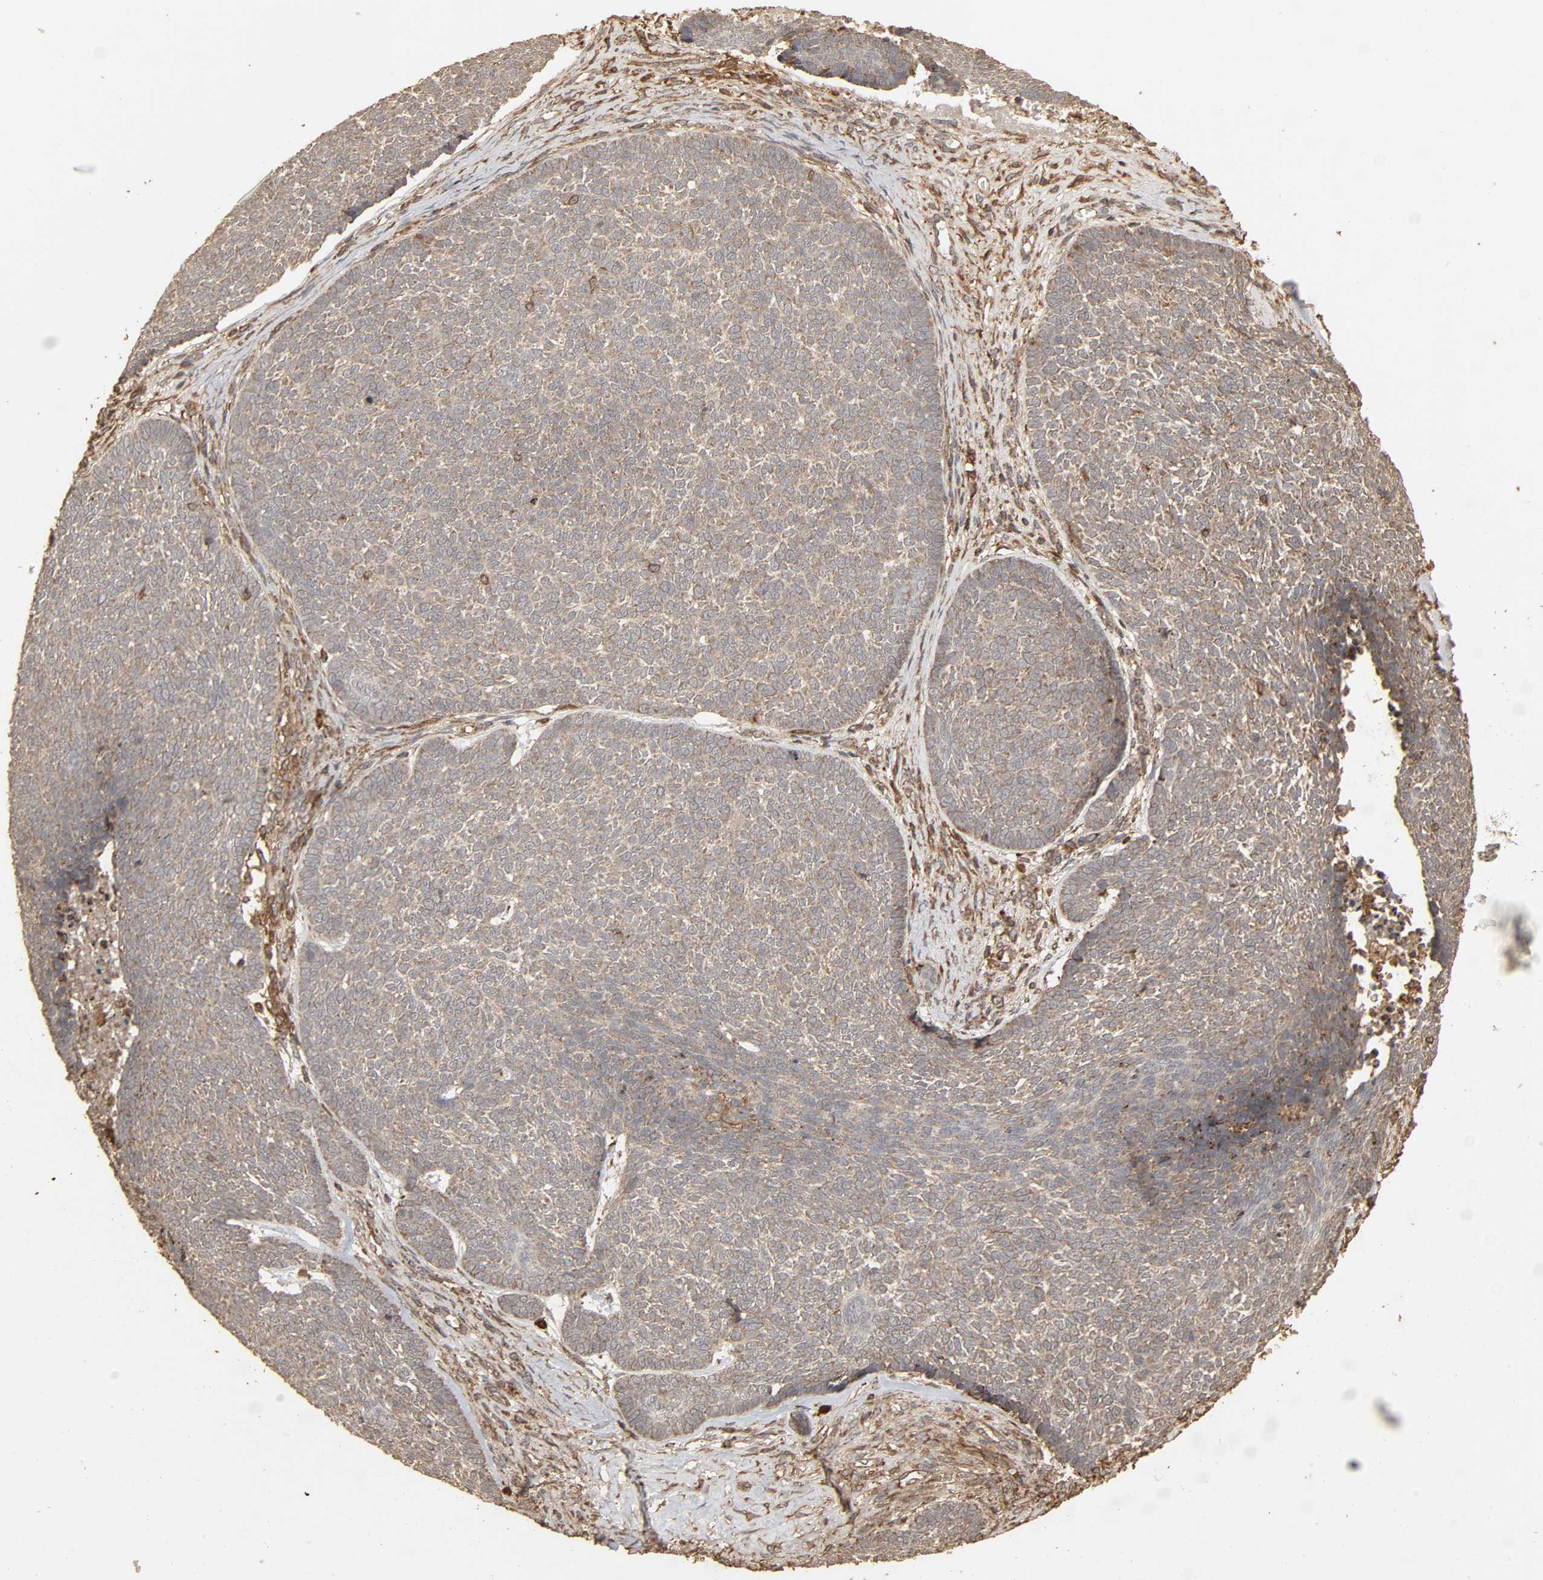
{"staining": {"intensity": "weak", "quantity": ">75%", "location": "cytoplasmic/membranous"}, "tissue": "skin cancer", "cell_type": "Tumor cells", "image_type": "cancer", "snomed": [{"axis": "morphology", "description": "Basal cell carcinoma"}, {"axis": "topography", "description": "Skin"}], "caption": "Immunohistochemical staining of skin cancer shows low levels of weak cytoplasmic/membranous expression in approximately >75% of tumor cells. Nuclei are stained in blue.", "gene": "RPS6KA6", "patient": {"sex": "male", "age": 84}}